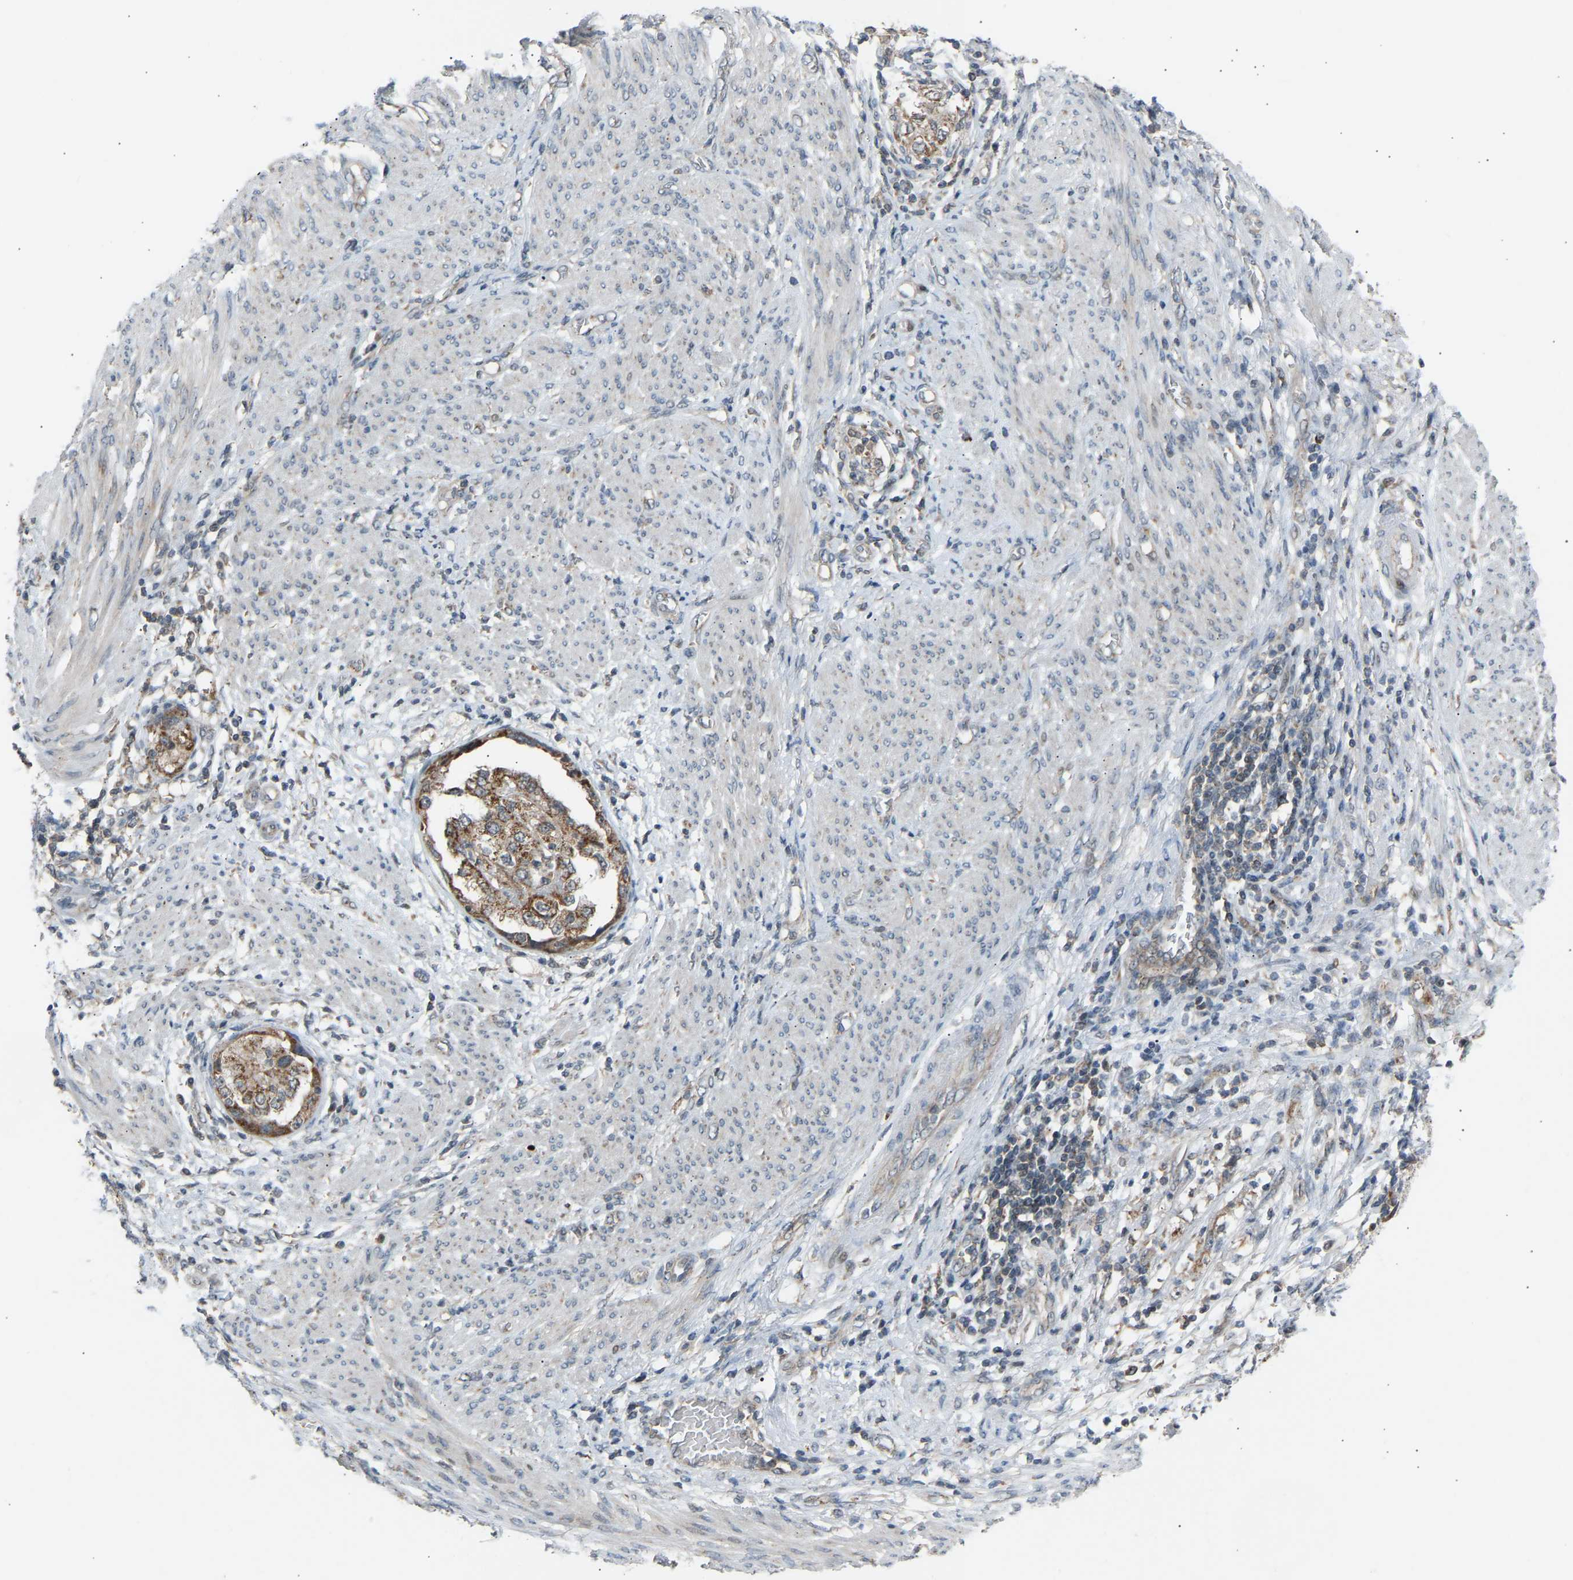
{"staining": {"intensity": "moderate", "quantity": ">75%", "location": "cytoplasmic/membranous"}, "tissue": "endometrial cancer", "cell_type": "Tumor cells", "image_type": "cancer", "snomed": [{"axis": "morphology", "description": "Adenocarcinoma, NOS"}, {"axis": "topography", "description": "Endometrium"}], "caption": "Tumor cells reveal medium levels of moderate cytoplasmic/membranous staining in about >75% of cells in human endometrial cancer.", "gene": "SLIRP", "patient": {"sex": "female", "age": 85}}